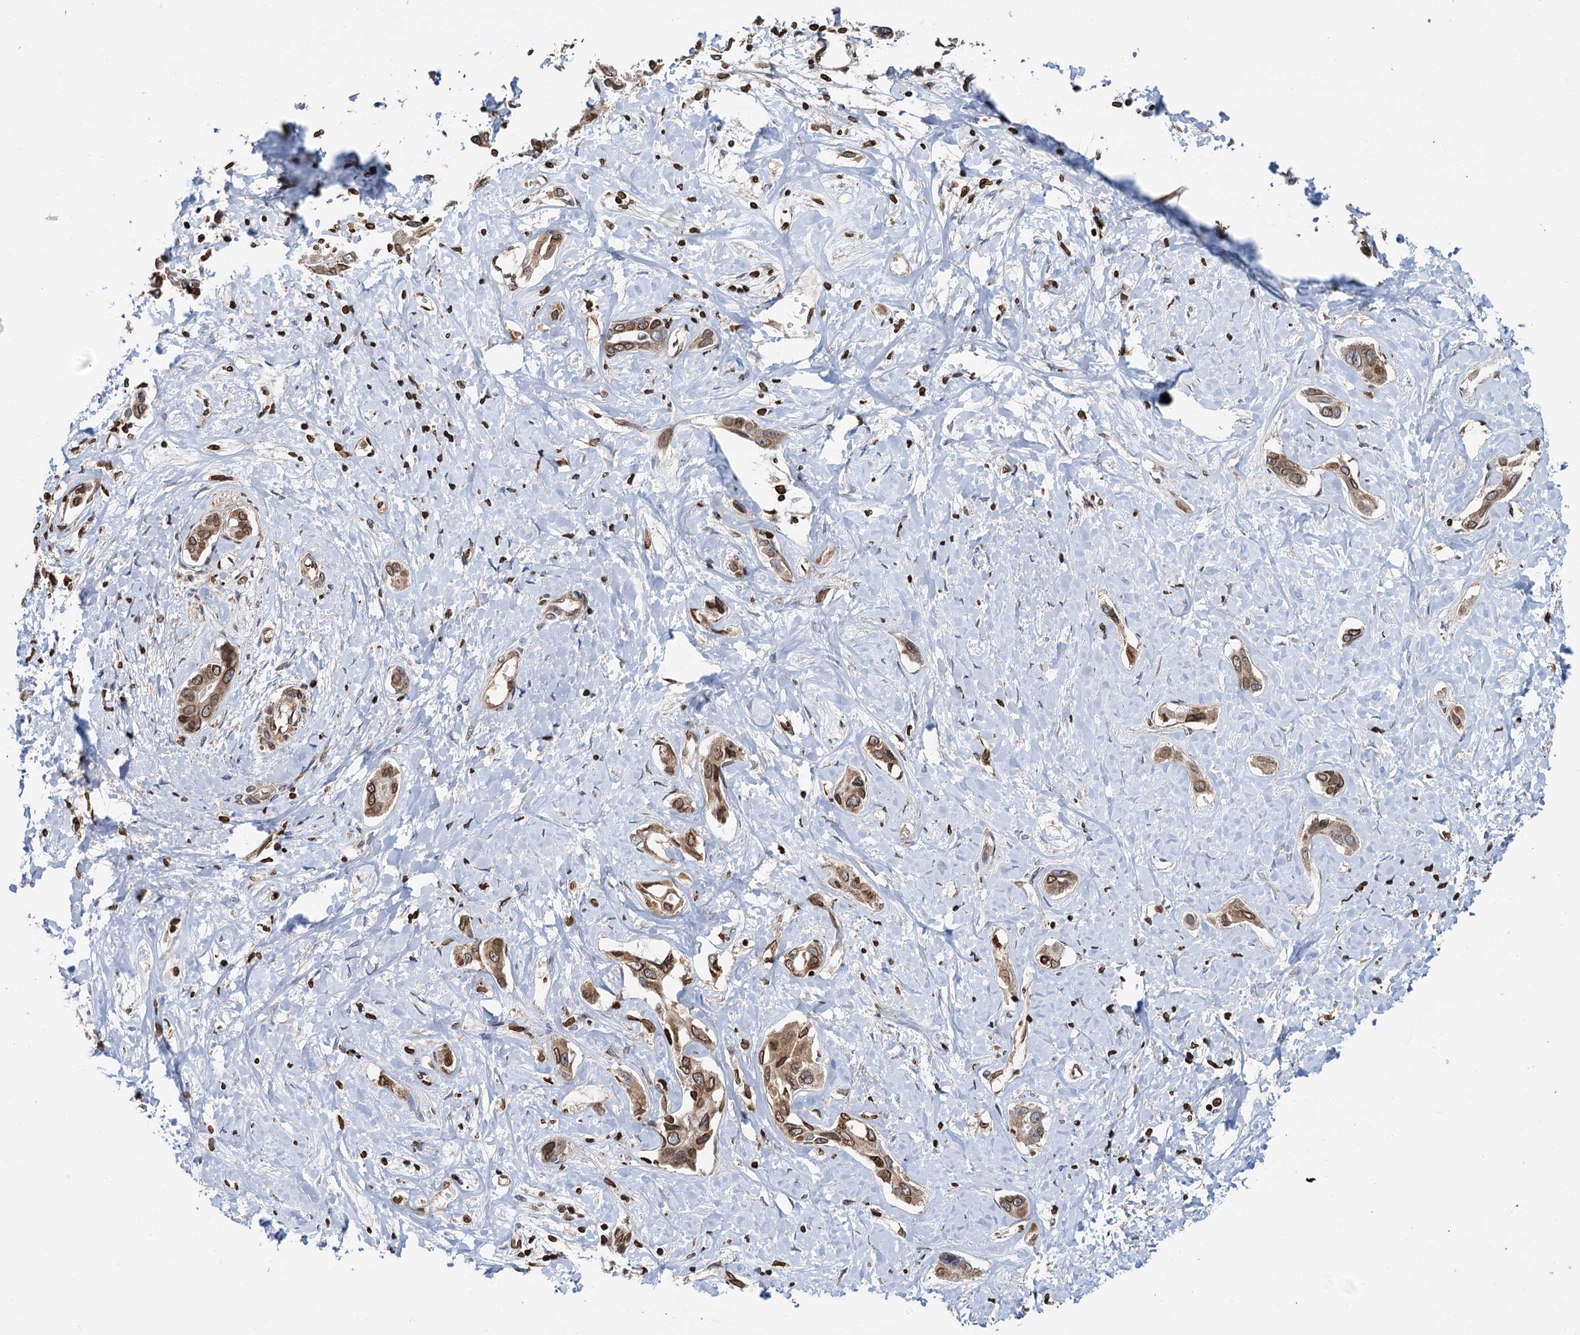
{"staining": {"intensity": "moderate", "quantity": ">75%", "location": "cytoplasmic/membranous,nuclear"}, "tissue": "liver cancer", "cell_type": "Tumor cells", "image_type": "cancer", "snomed": [{"axis": "morphology", "description": "Cholangiocarcinoma"}, {"axis": "topography", "description": "Liver"}], "caption": "Approximately >75% of tumor cells in human liver cholangiocarcinoma reveal moderate cytoplasmic/membranous and nuclear protein positivity as visualized by brown immunohistochemical staining.", "gene": "ZC3H13", "patient": {"sex": "male", "age": 59}}